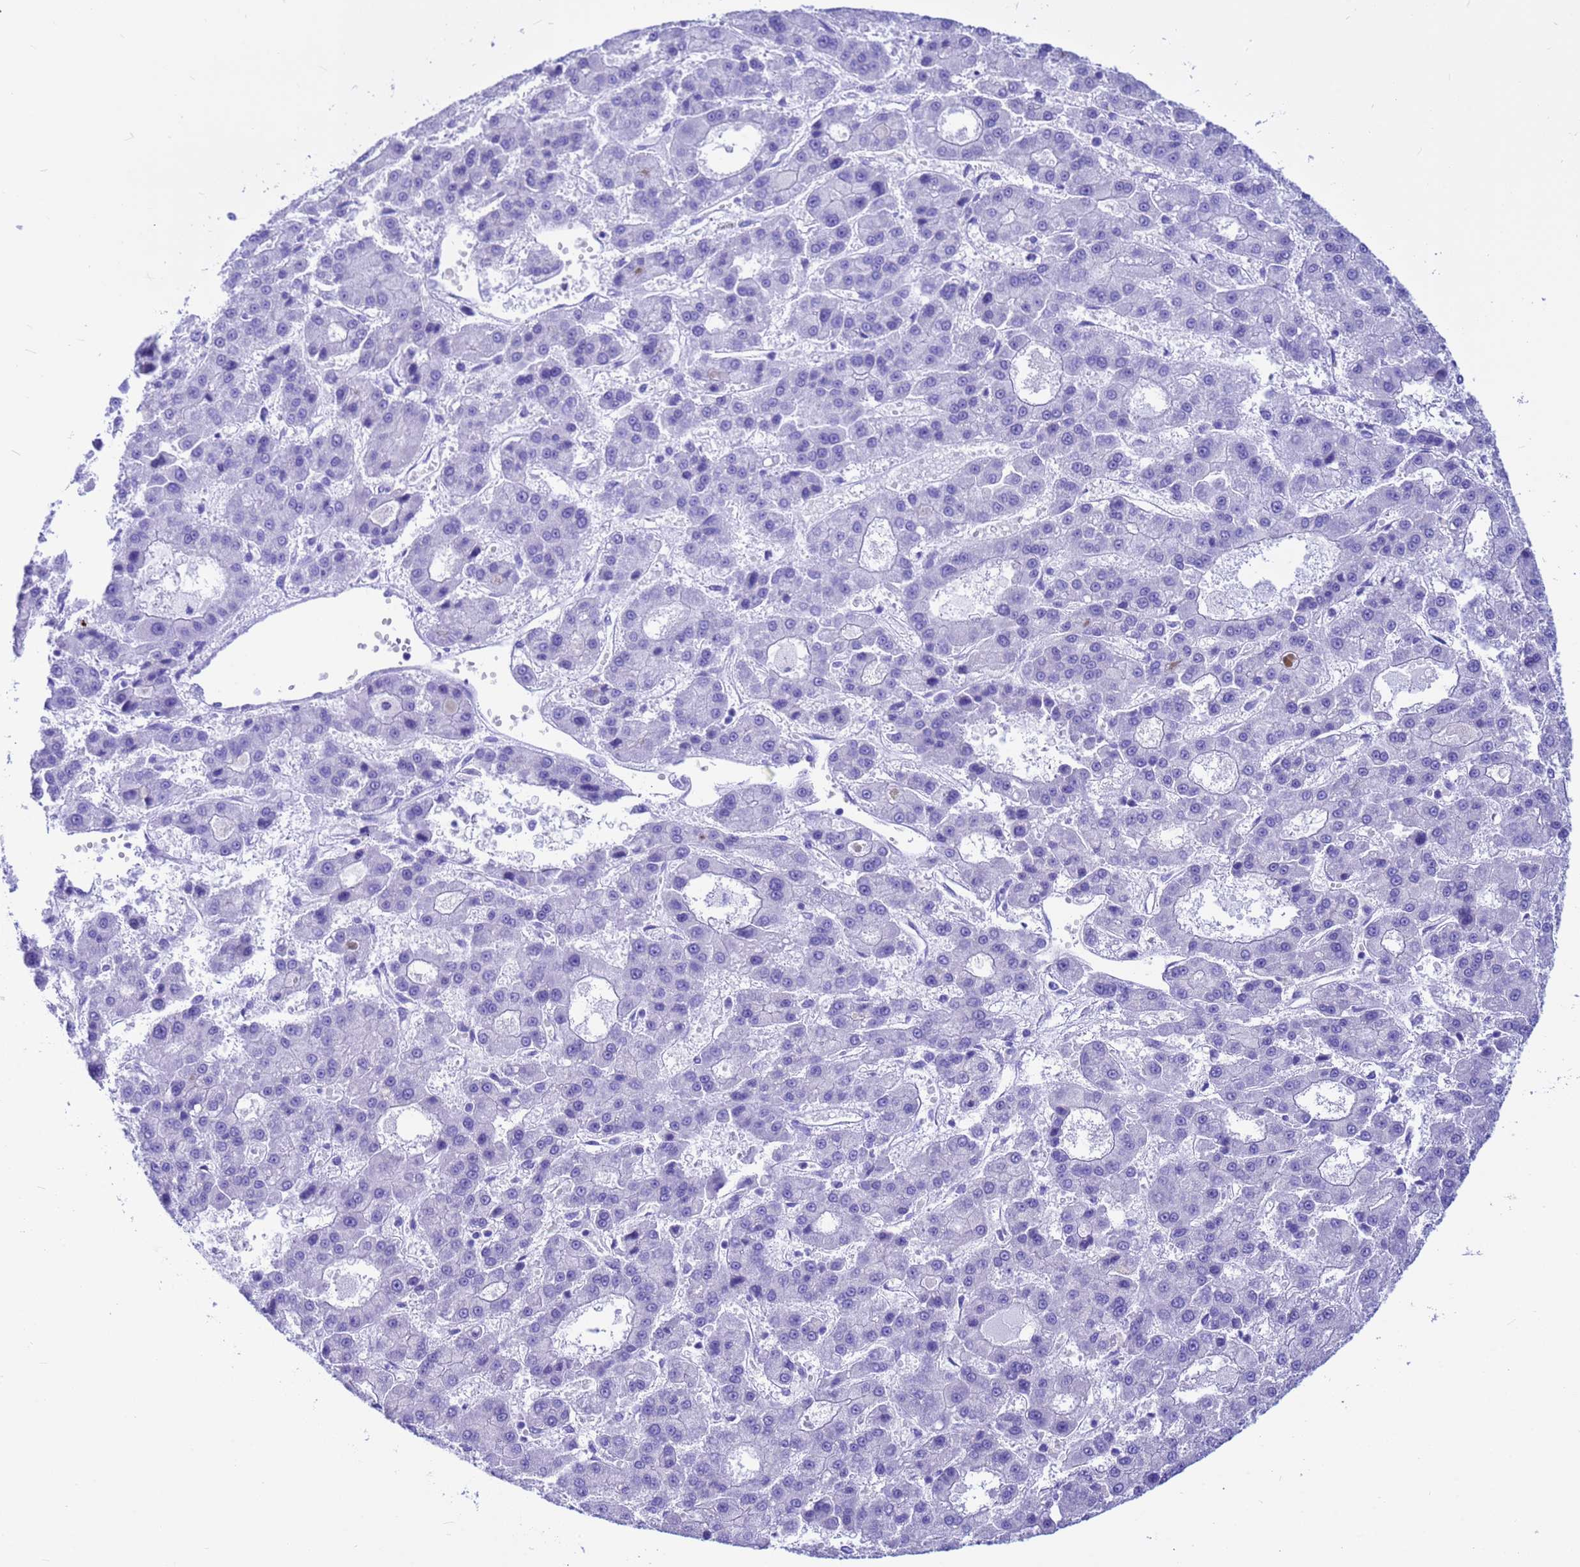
{"staining": {"intensity": "negative", "quantity": "none", "location": "none"}, "tissue": "liver cancer", "cell_type": "Tumor cells", "image_type": "cancer", "snomed": [{"axis": "morphology", "description": "Carcinoma, Hepatocellular, NOS"}, {"axis": "topography", "description": "Liver"}], "caption": "Protein analysis of liver cancer (hepatocellular carcinoma) exhibits no significant expression in tumor cells. The staining was performed using DAB (3,3'-diaminobenzidine) to visualize the protein expression in brown, while the nuclei were stained in blue with hematoxylin (Magnification: 20x).", "gene": "PPP2CB", "patient": {"sex": "male", "age": 70}}